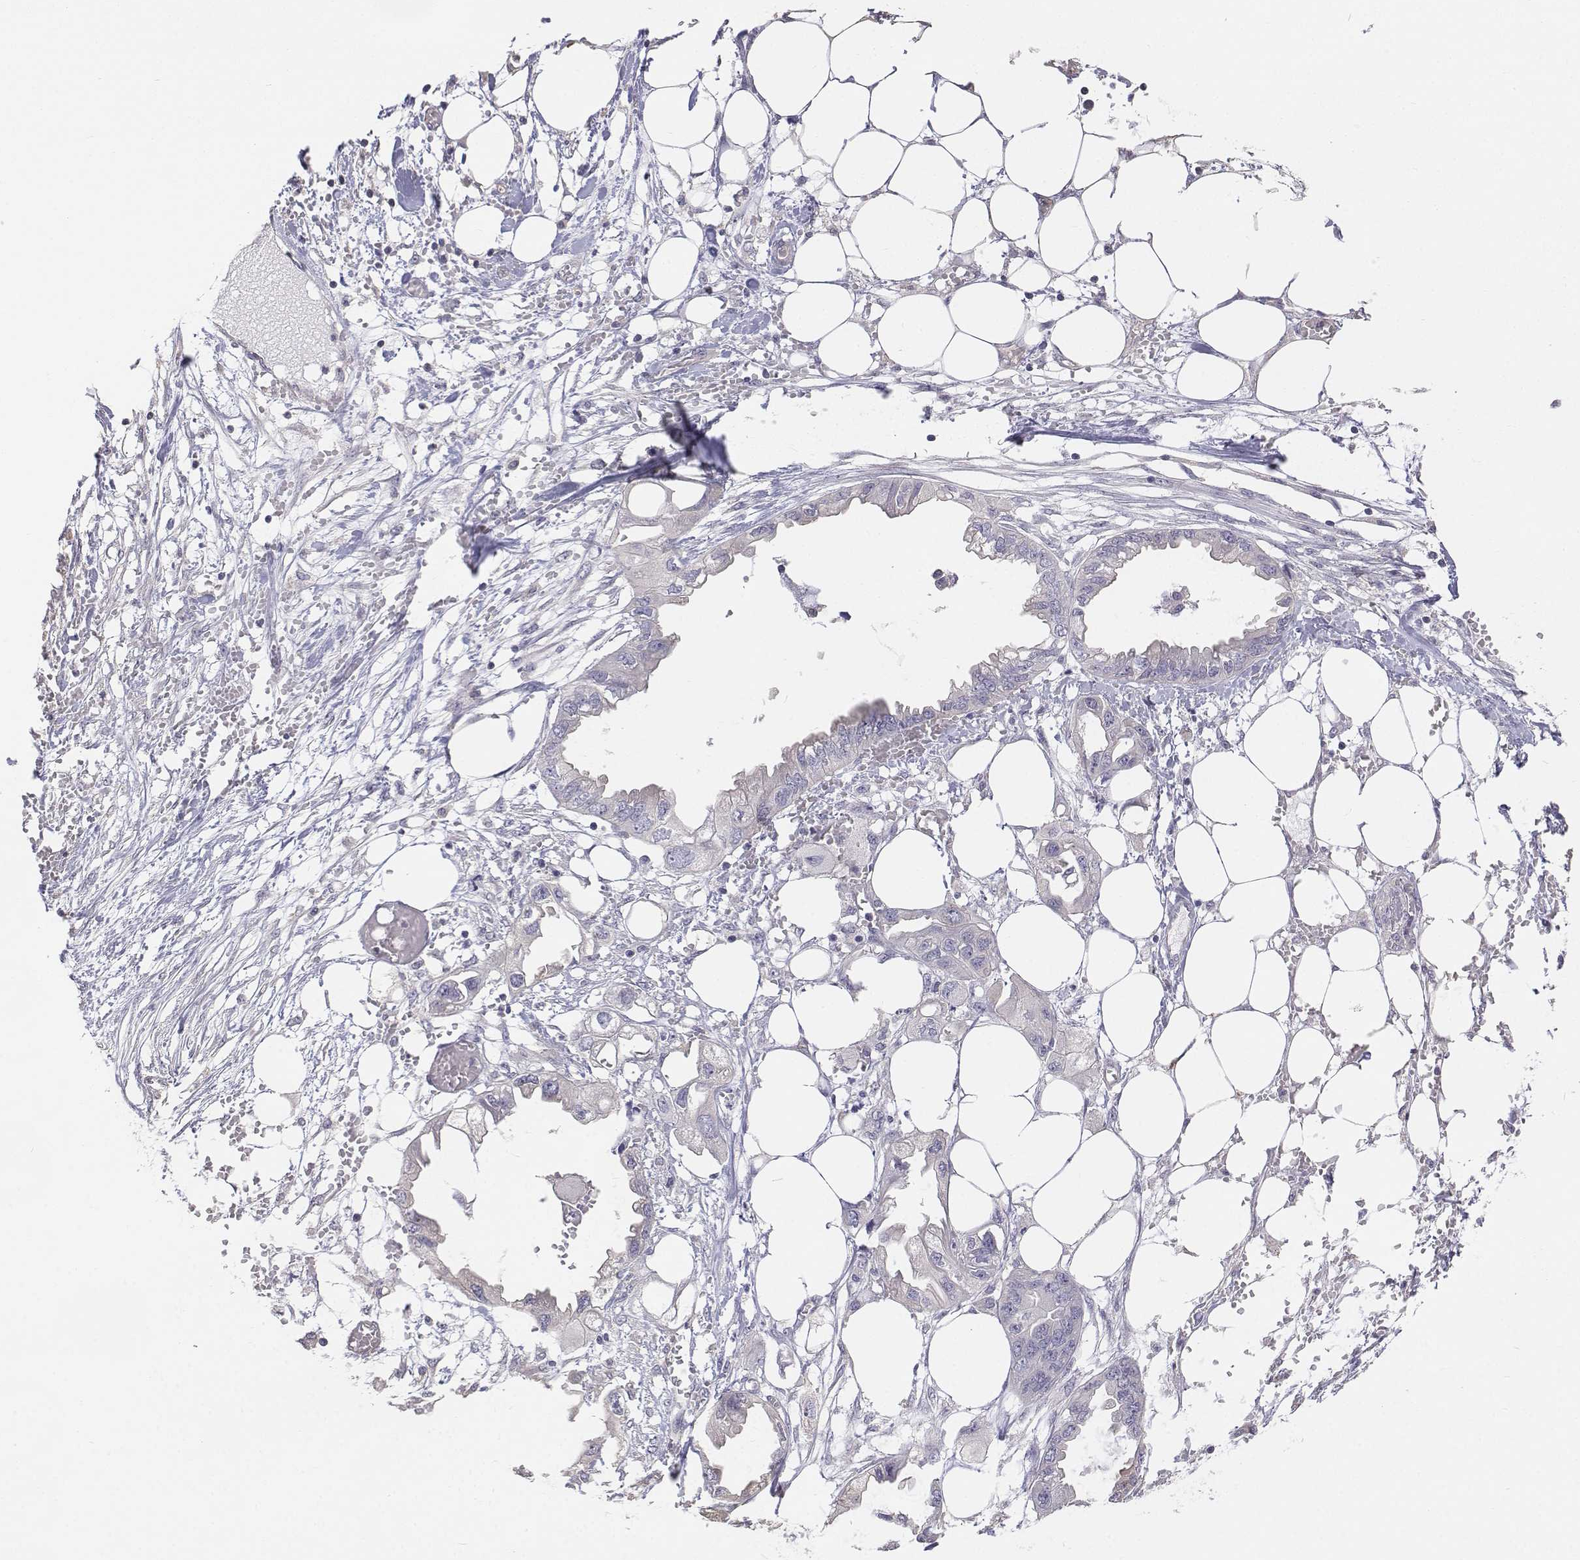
{"staining": {"intensity": "negative", "quantity": "none", "location": "none"}, "tissue": "endometrial cancer", "cell_type": "Tumor cells", "image_type": "cancer", "snomed": [{"axis": "morphology", "description": "Adenocarcinoma, NOS"}, {"axis": "morphology", "description": "Adenocarcinoma, metastatic, NOS"}, {"axis": "topography", "description": "Adipose tissue"}, {"axis": "topography", "description": "Endometrium"}], "caption": "Tumor cells show no significant protein staining in adenocarcinoma (endometrial). (Brightfield microscopy of DAB immunohistochemistry at high magnification).", "gene": "LGSN", "patient": {"sex": "female", "age": 67}}